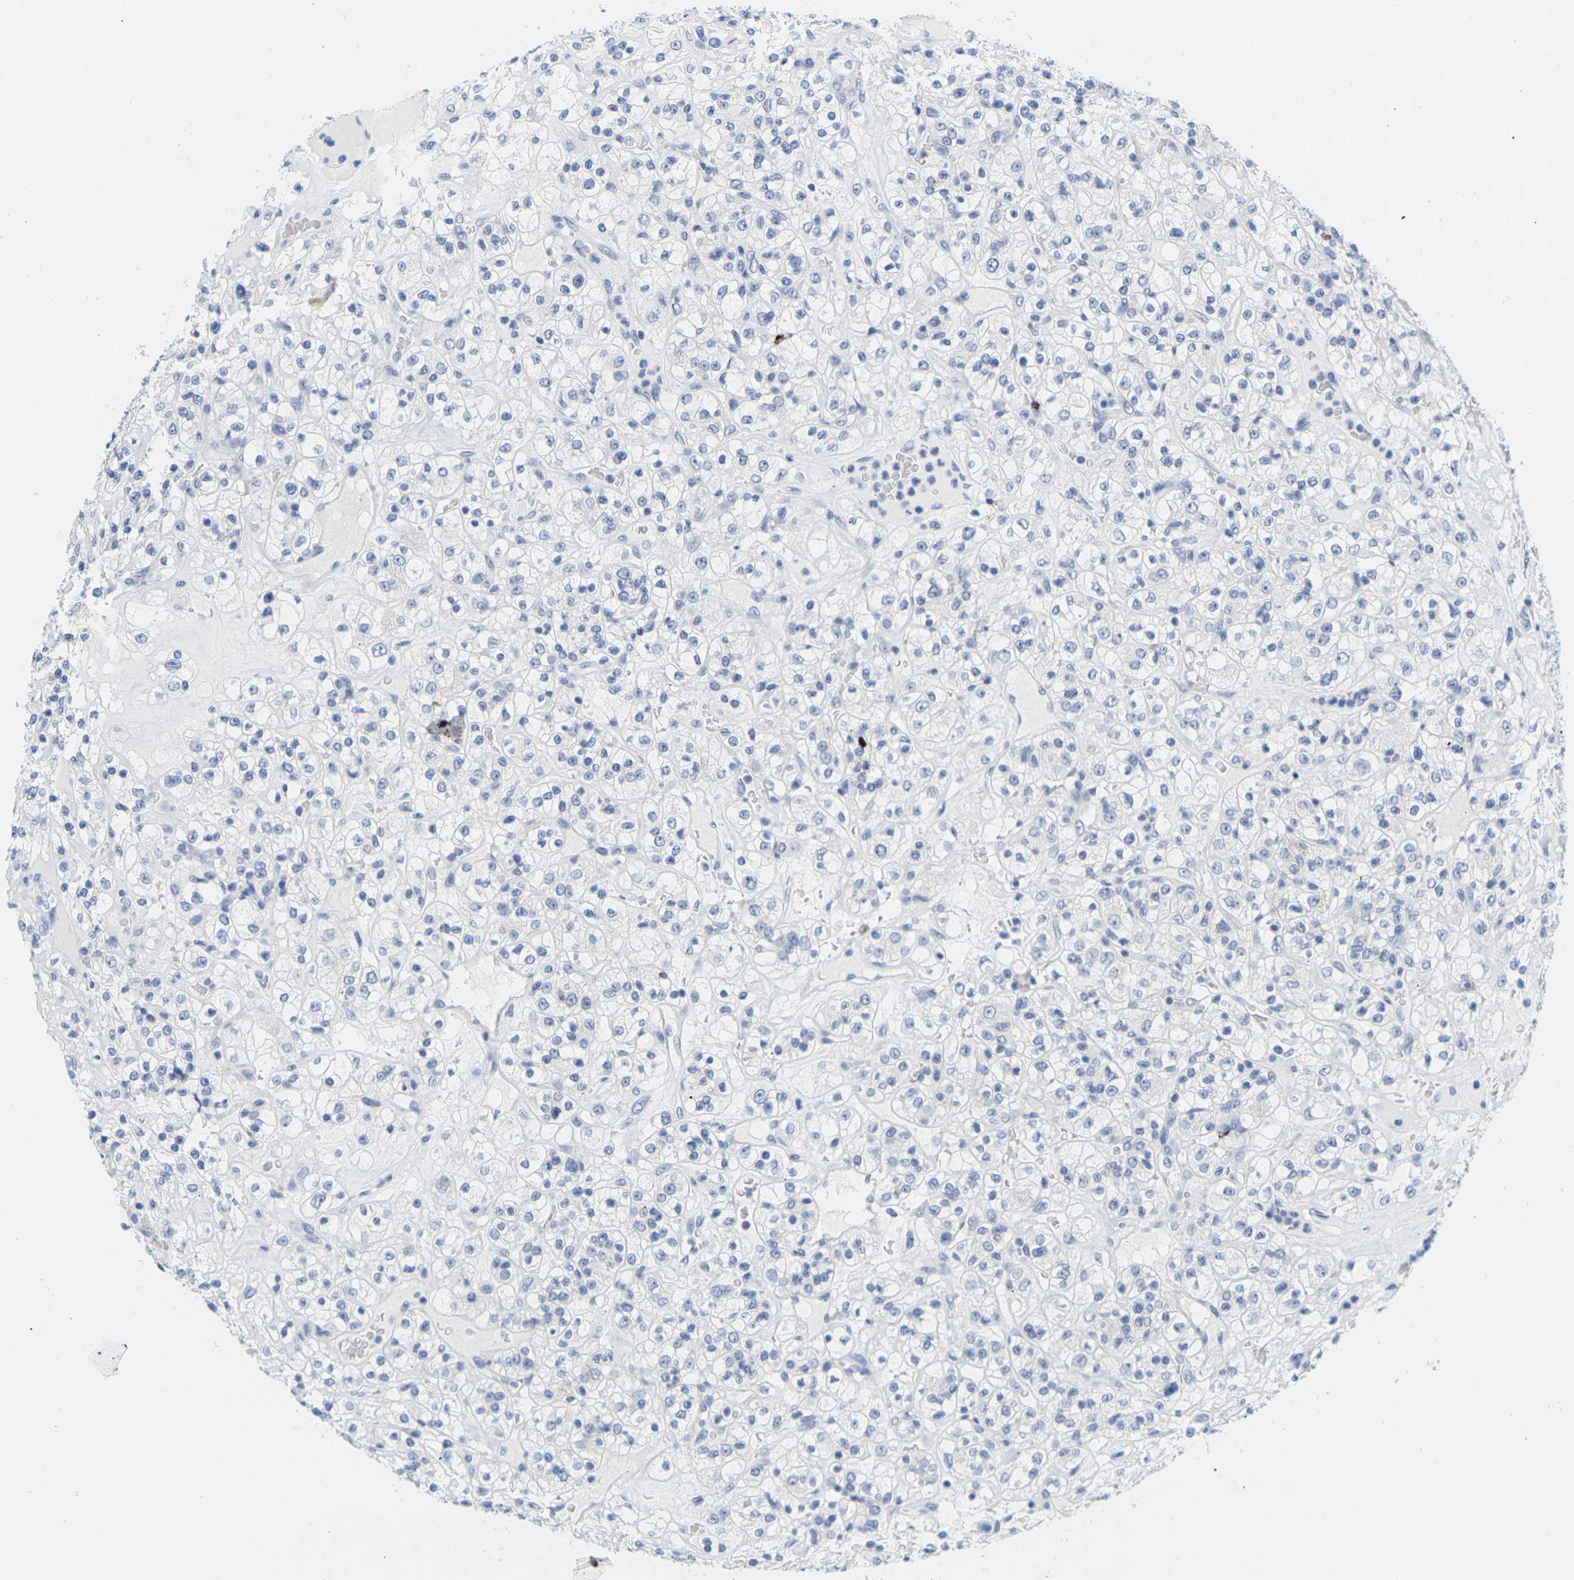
{"staining": {"intensity": "weak", "quantity": "<25%", "location": "cytoplasmic/membranous"}, "tissue": "renal cancer", "cell_type": "Tumor cells", "image_type": "cancer", "snomed": [{"axis": "morphology", "description": "Normal tissue, NOS"}, {"axis": "morphology", "description": "Adenocarcinoma, NOS"}, {"axis": "topography", "description": "Kidney"}], "caption": "The immunohistochemistry micrograph has no significant expression in tumor cells of renal adenocarcinoma tissue. The staining was performed using DAB (3,3'-diaminobenzidine) to visualize the protein expression in brown, while the nuclei were stained in blue with hematoxylin (Magnification: 20x).", "gene": "HLA-DOB", "patient": {"sex": "female", "age": 72}}